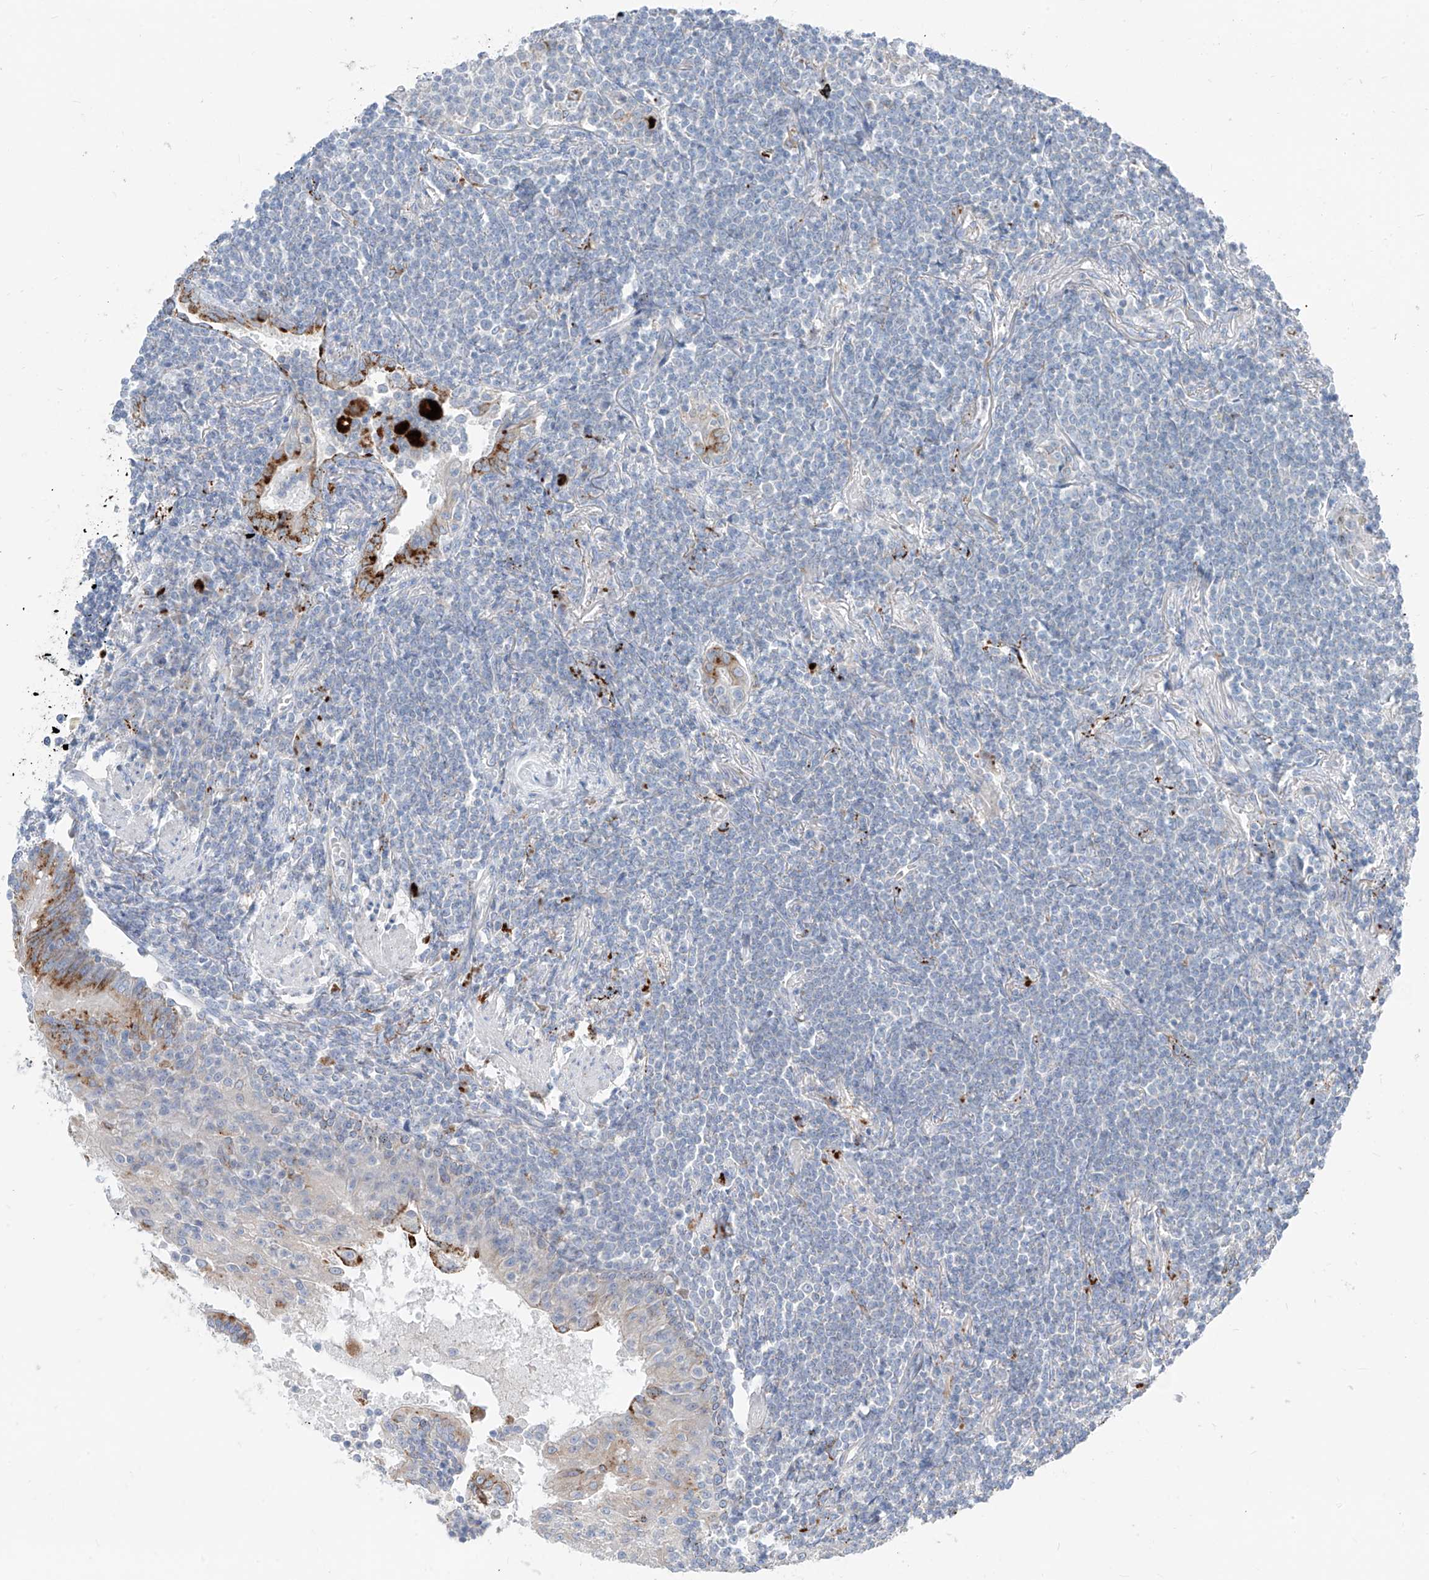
{"staining": {"intensity": "negative", "quantity": "none", "location": "none"}, "tissue": "lymphoma", "cell_type": "Tumor cells", "image_type": "cancer", "snomed": [{"axis": "morphology", "description": "Malignant lymphoma, non-Hodgkin's type, Low grade"}, {"axis": "topography", "description": "Lung"}], "caption": "This is an IHC photomicrograph of human lymphoma. There is no positivity in tumor cells.", "gene": "GPR137C", "patient": {"sex": "female", "age": 71}}